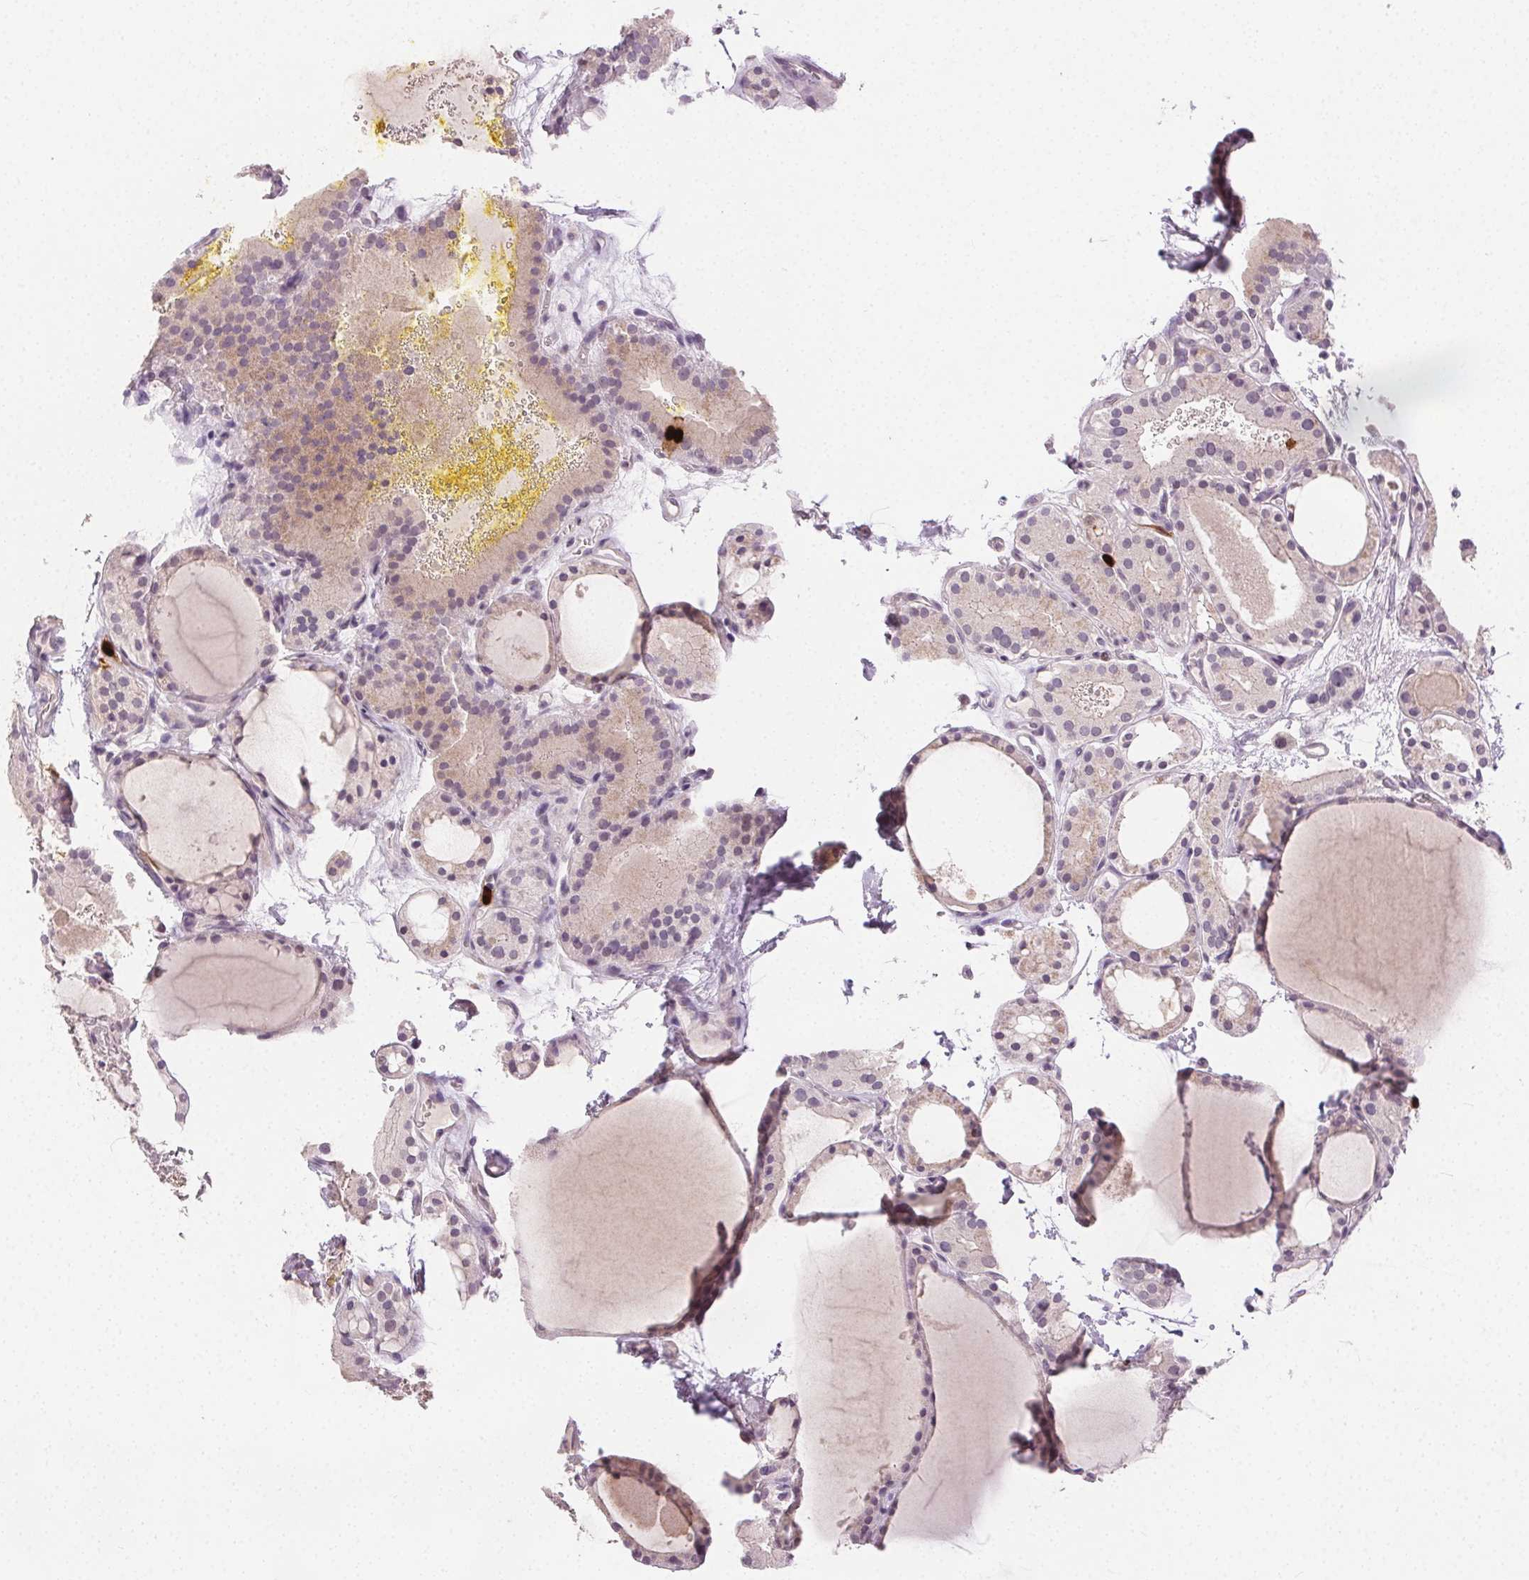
{"staining": {"intensity": "negative", "quantity": "none", "location": "none"}, "tissue": "thyroid cancer", "cell_type": "Tumor cells", "image_type": "cancer", "snomed": [{"axis": "morphology", "description": "Papillary adenocarcinoma, NOS"}, {"axis": "topography", "description": "Thyroid gland"}], "caption": "A high-resolution image shows immunohistochemistry staining of thyroid cancer (papillary adenocarcinoma), which demonstrates no significant staining in tumor cells. (Stains: DAB (3,3'-diaminobenzidine) immunohistochemistry (IHC) with hematoxylin counter stain, Microscopy: brightfield microscopy at high magnification).", "gene": "ANLN", "patient": {"sex": "male", "age": 87}}